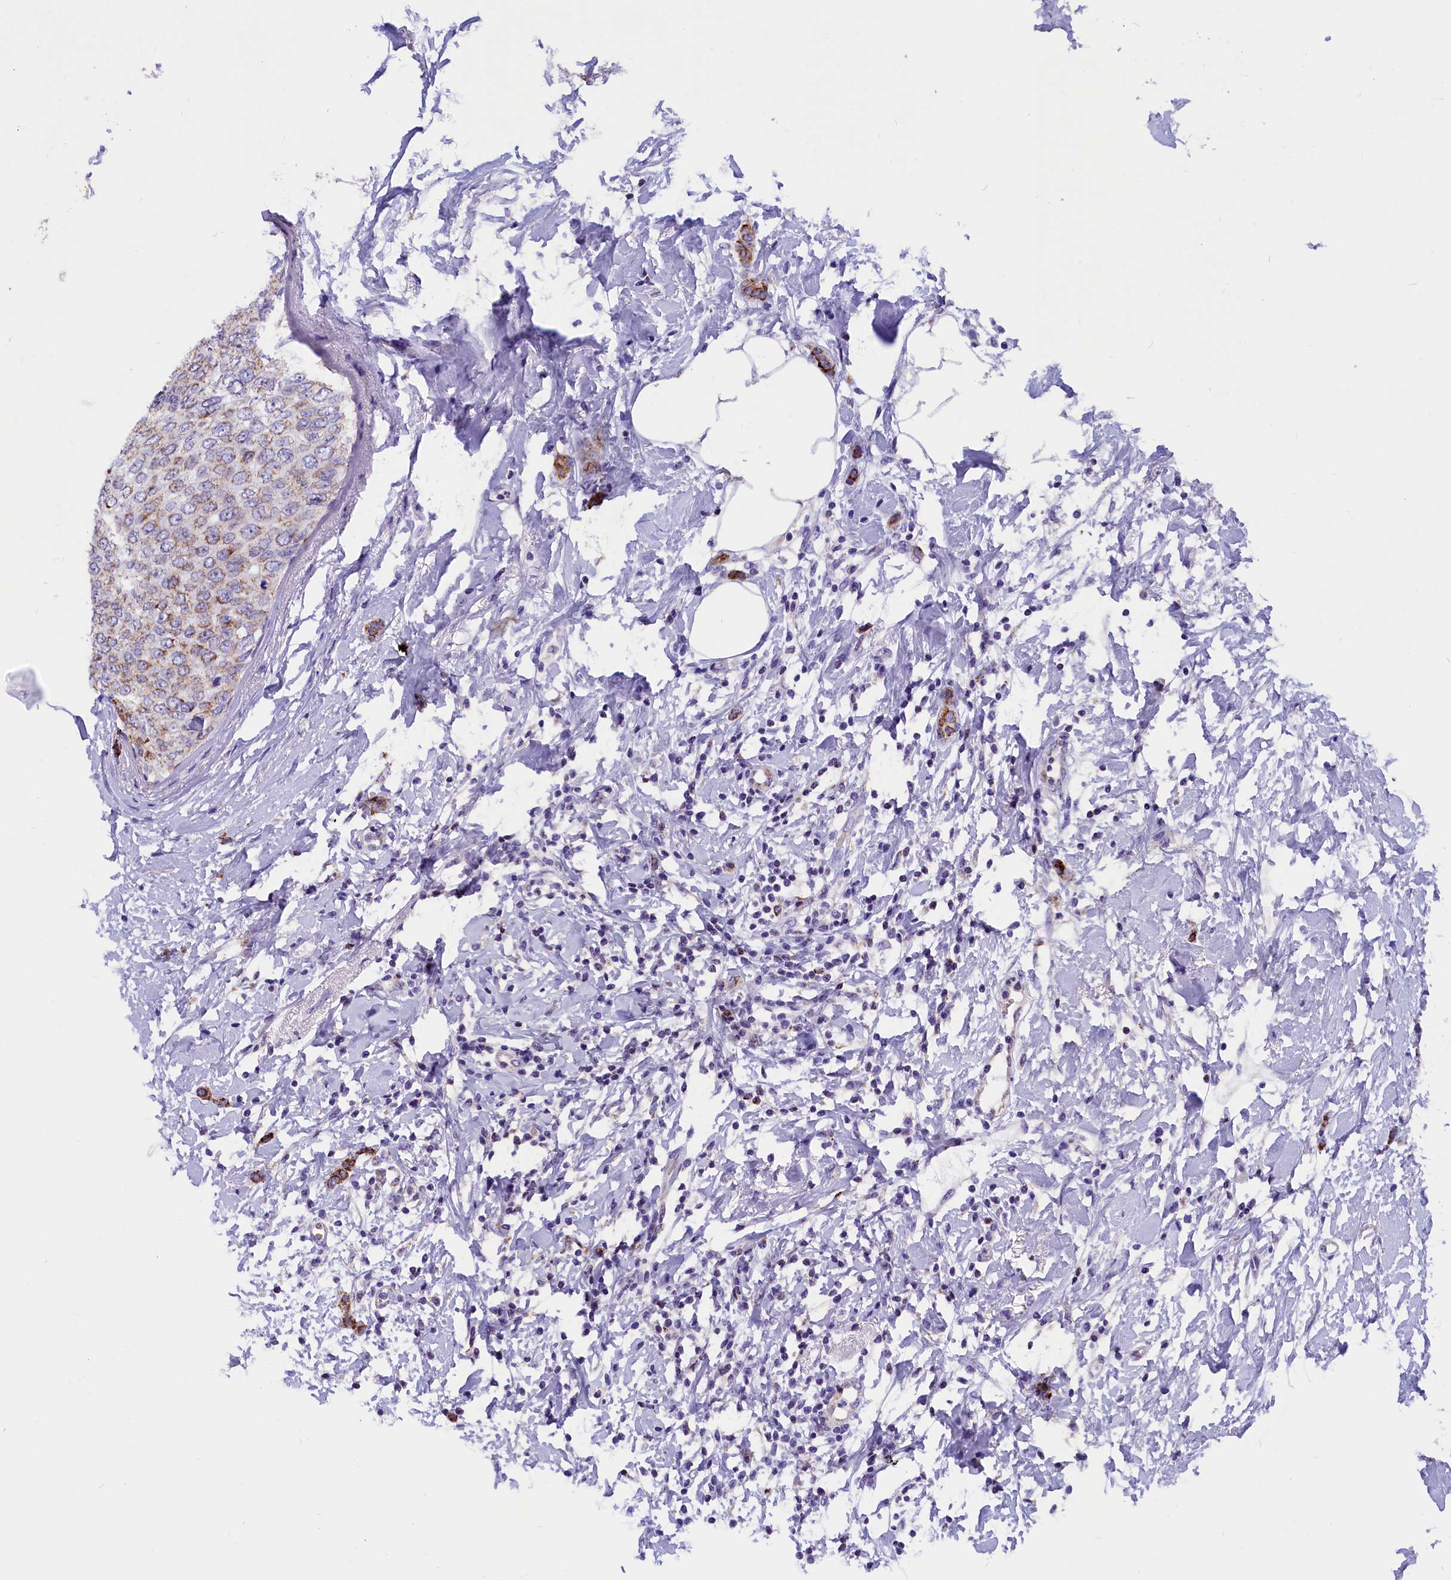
{"staining": {"intensity": "strong", "quantity": "25%-75%", "location": "cytoplasmic/membranous"}, "tissue": "breast cancer", "cell_type": "Tumor cells", "image_type": "cancer", "snomed": [{"axis": "morphology", "description": "Duct carcinoma"}, {"axis": "topography", "description": "Breast"}], "caption": "Strong cytoplasmic/membranous protein expression is present in about 25%-75% of tumor cells in breast cancer (intraductal carcinoma). (Brightfield microscopy of DAB IHC at high magnification).", "gene": "ABAT", "patient": {"sex": "female", "age": 72}}